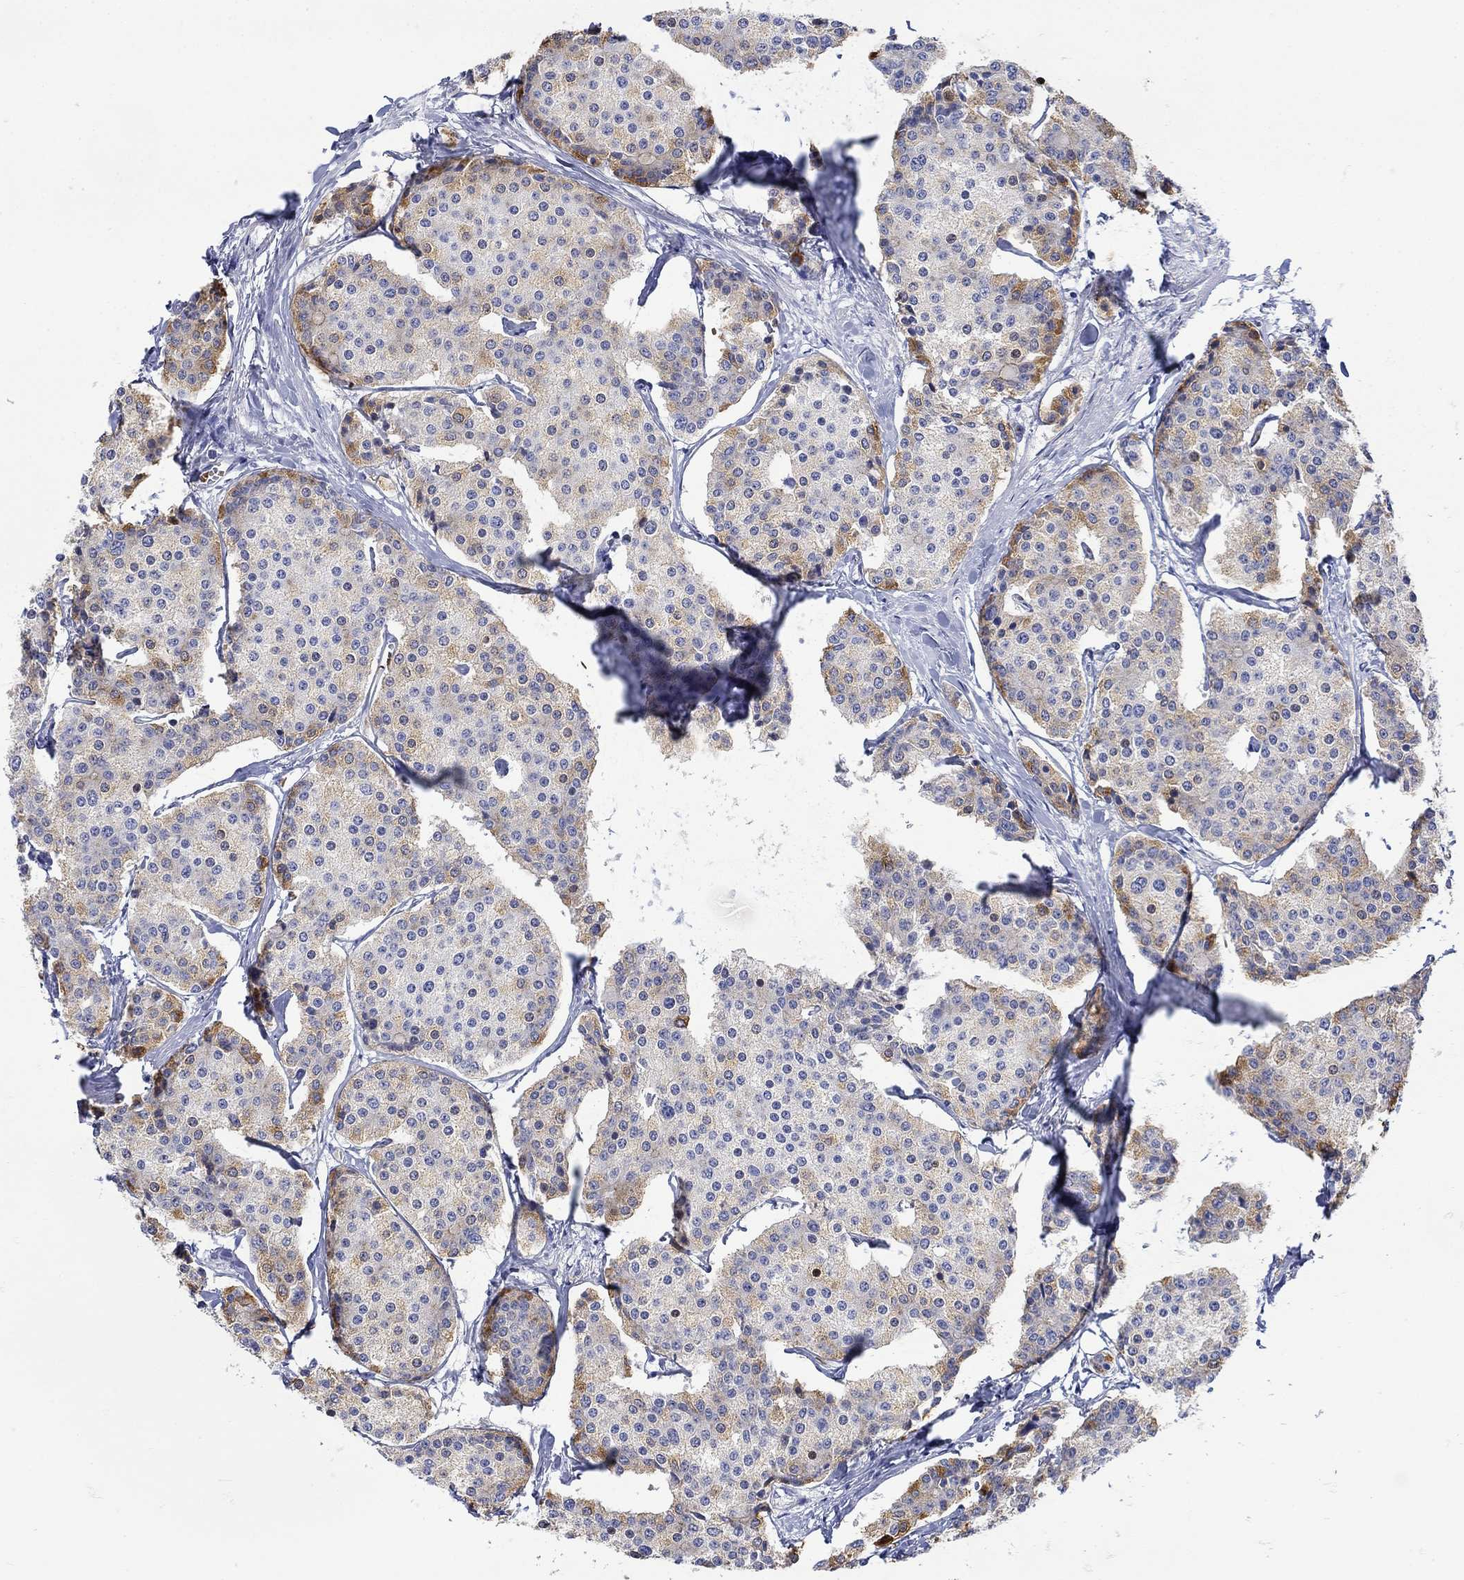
{"staining": {"intensity": "moderate", "quantity": "25%-75%", "location": "cytoplasmic/membranous"}, "tissue": "carcinoid", "cell_type": "Tumor cells", "image_type": "cancer", "snomed": [{"axis": "morphology", "description": "Carcinoid, malignant, NOS"}, {"axis": "topography", "description": "Small intestine"}], "caption": "Immunohistochemical staining of carcinoid (malignant) demonstrates medium levels of moderate cytoplasmic/membranous protein staining in approximately 25%-75% of tumor cells. (DAB (3,3'-diaminobenzidine) = brown stain, brightfield microscopy at high magnification).", "gene": "ANKMY1", "patient": {"sex": "female", "age": 65}}